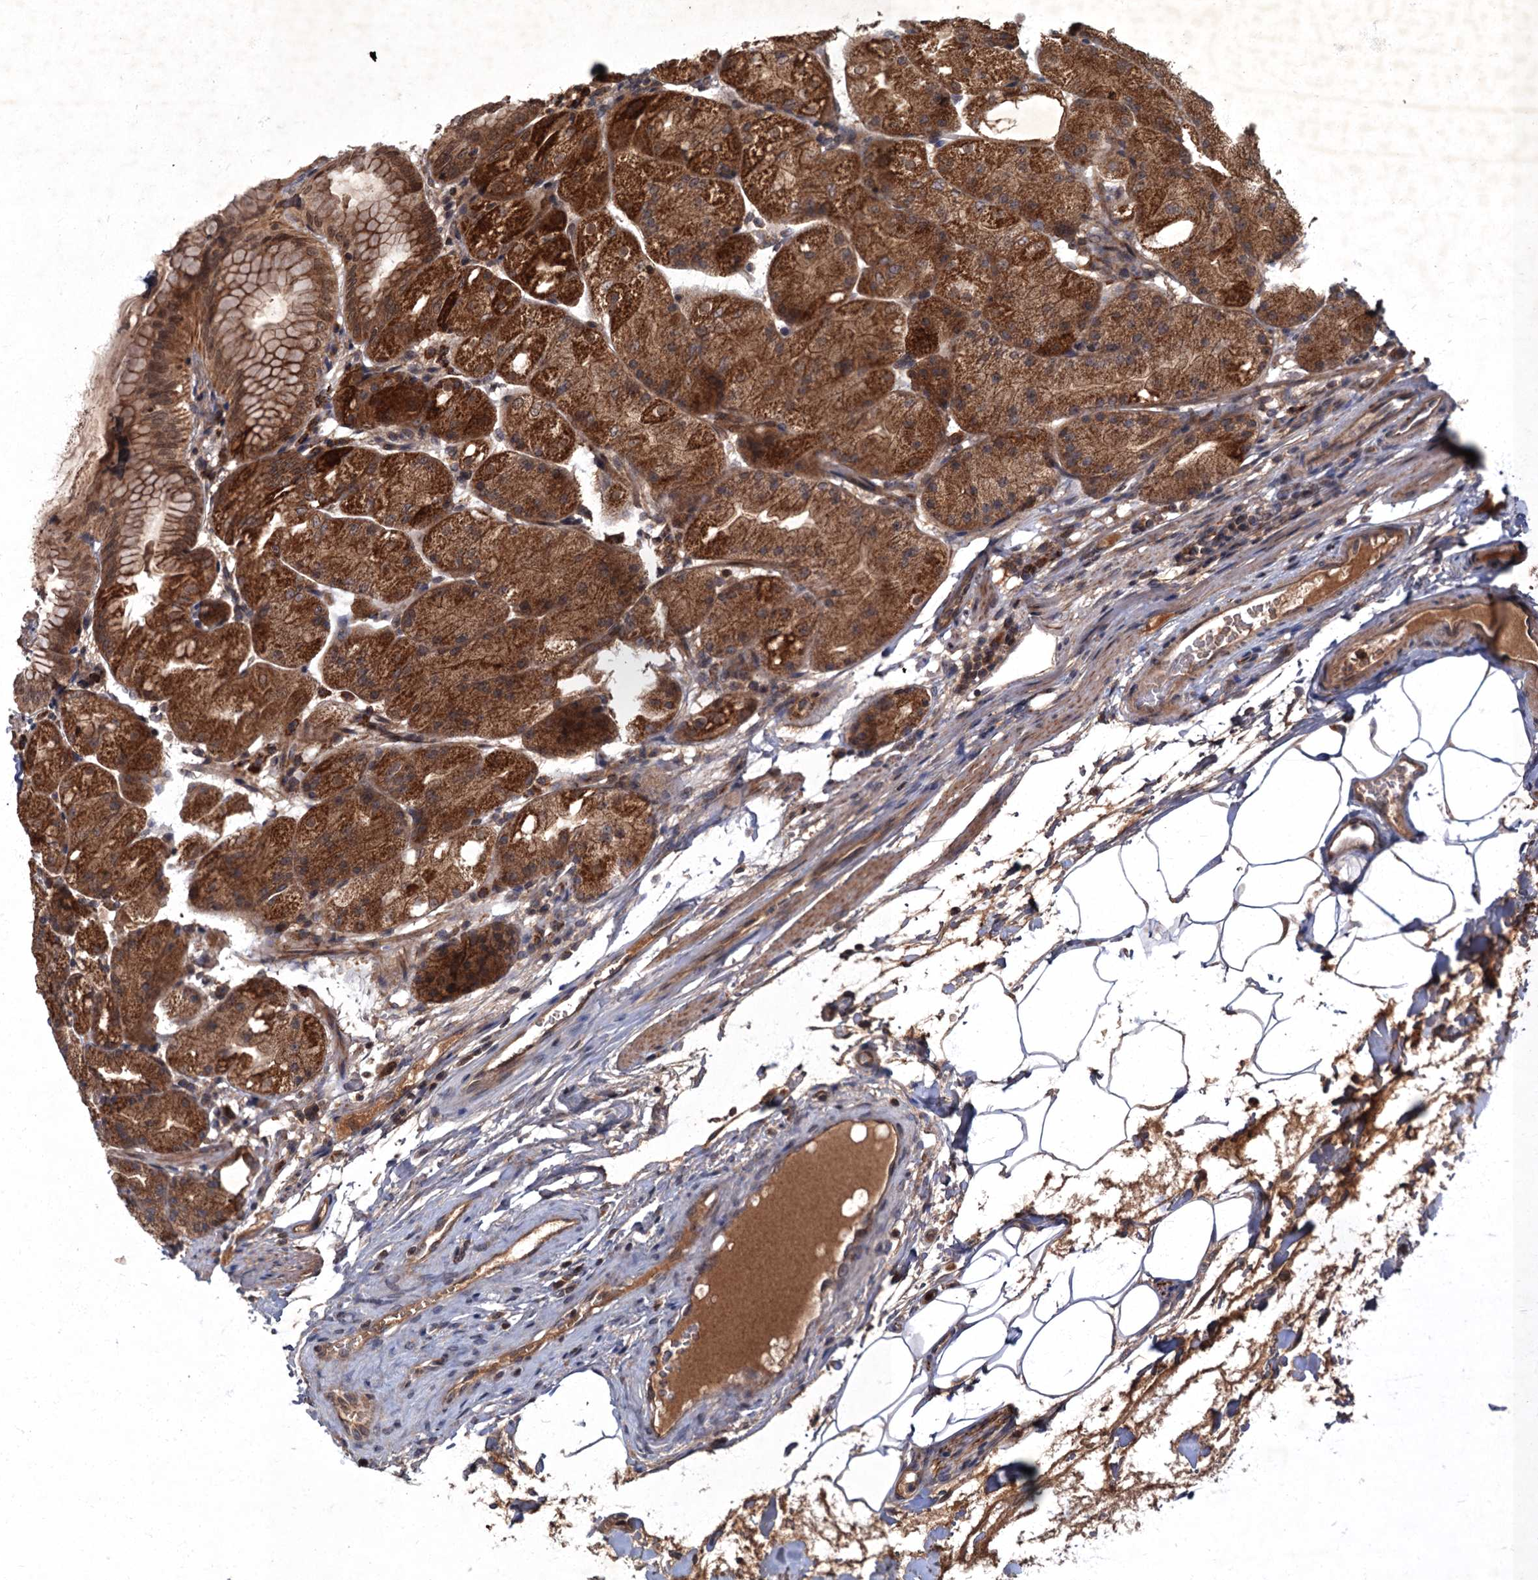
{"staining": {"intensity": "strong", "quantity": ">75%", "location": "cytoplasmic/membranous,nuclear"}, "tissue": "stomach", "cell_type": "Glandular cells", "image_type": "normal", "snomed": [{"axis": "morphology", "description": "Normal tissue, NOS"}, {"axis": "topography", "description": "Stomach, upper"}, {"axis": "topography", "description": "Stomach, lower"}], "caption": "This histopathology image exhibits immunohistochemistry (IHC) staining of unremarkable stomach, with high strong cytoplasmic/membranous,nuclear staining in approximately >75% of glandular cells.", "gene": "SLC11A2", "patient": {"sex": "male", "age": 62}}